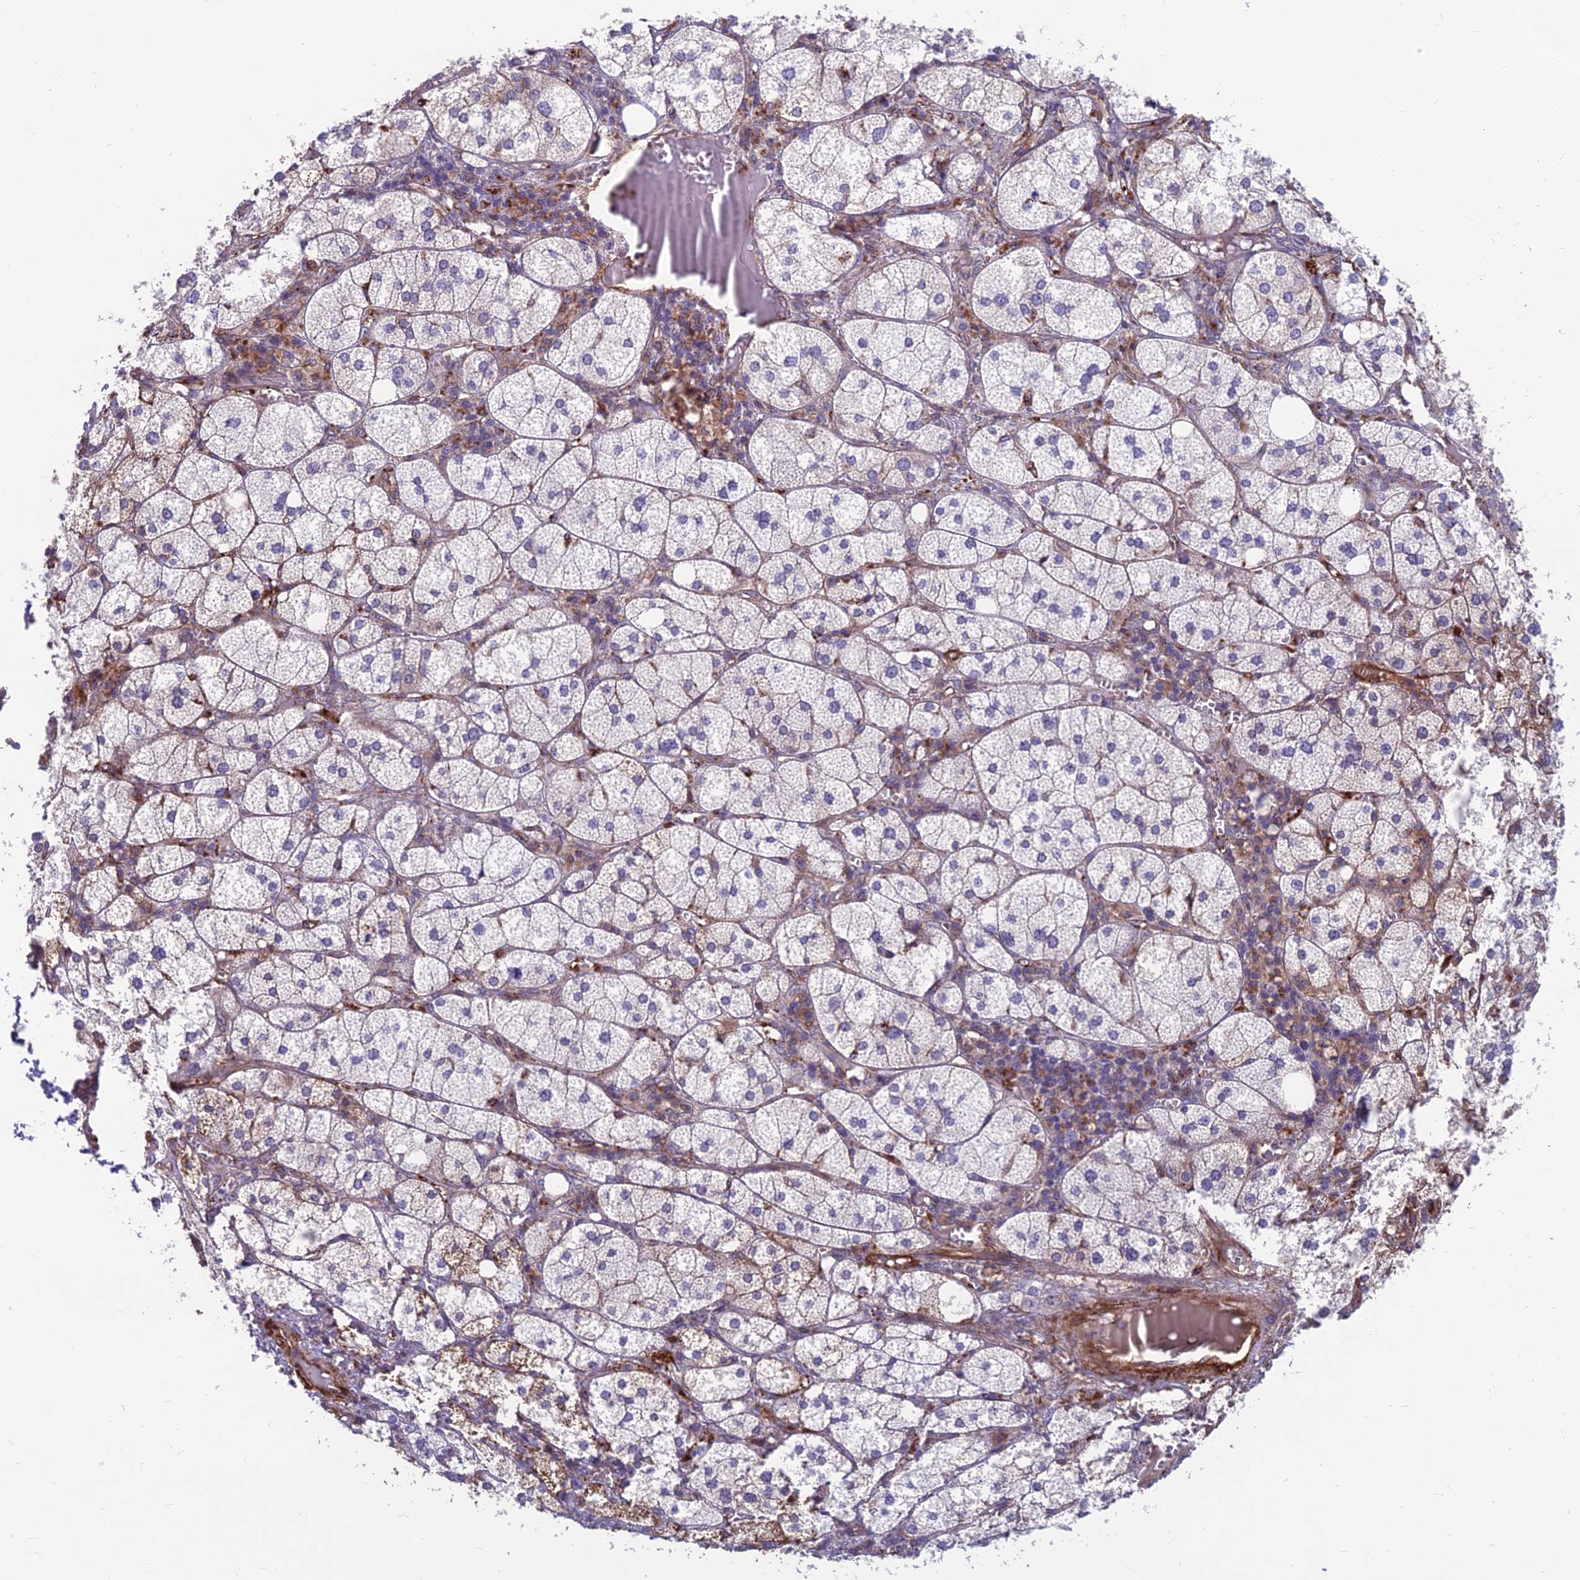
{"staining": {"intensity": "weak", "quantity": "25%-75%", "location": "cytoplasmic/membranous"}, "tissue": "adrenal gland", "cell_type": "Glandular cells", "image_type": "normal", "snomed": [{"axis": "morphology", "description": "Normal tissue, NOS"}, {"axis": "topography", "description": "Adrenal gland"}], "caption": "An IHC photomicrograph of benign tissue is shown. Protein staining in brown shows weak cytoplasmic/membranous positivity in adrenal gland within glandular cells.", "gene": "RTN4RL1", "patient": {"sex": "female", "age": 61}}